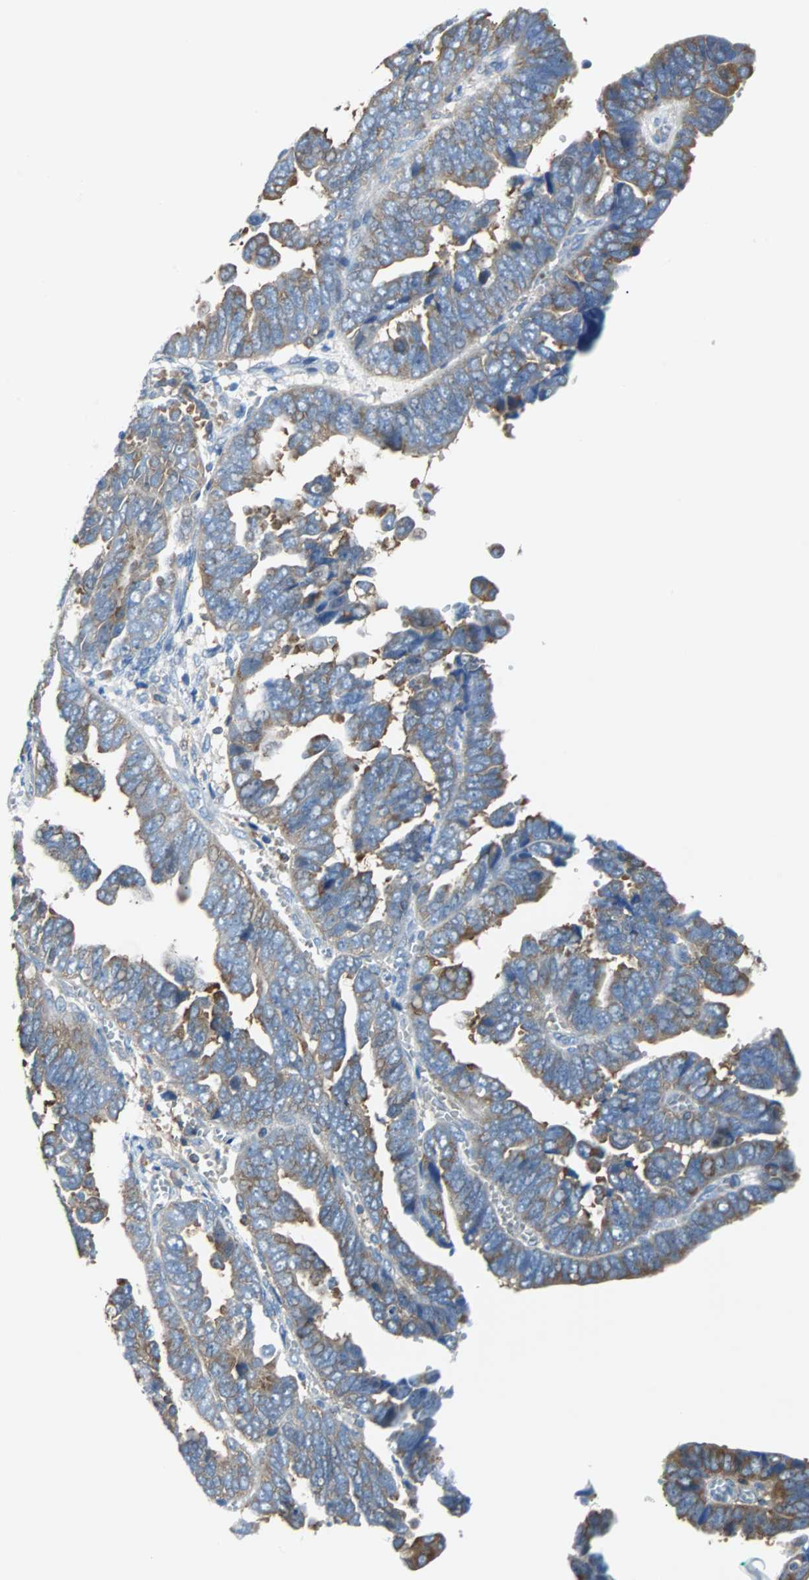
{"staining": {"intensity": "moderate", "quantity": "25%-75%", "location": "cytoplasmic/membranous"}, "tissue": "endometrial cancer", "cell_type": "Tumor cells", "image_type": "cancer", "snomed": [{"axis": "morphology", "description": "Adenocarcinoma, NOS"}, {"axis": "topography", "description": "Endometrium"}], "caption": "Immunohistochemical staining of human adenocarcinoma (endometrial) demonstrates medium levels of moderate cytoplasmic/membranous protein expression in approximately 25%-75% of tumor cells. Nuclei are stained in blue.", "gene": "TSC22D4", "patient": {"sex": "female", "age": 75}}